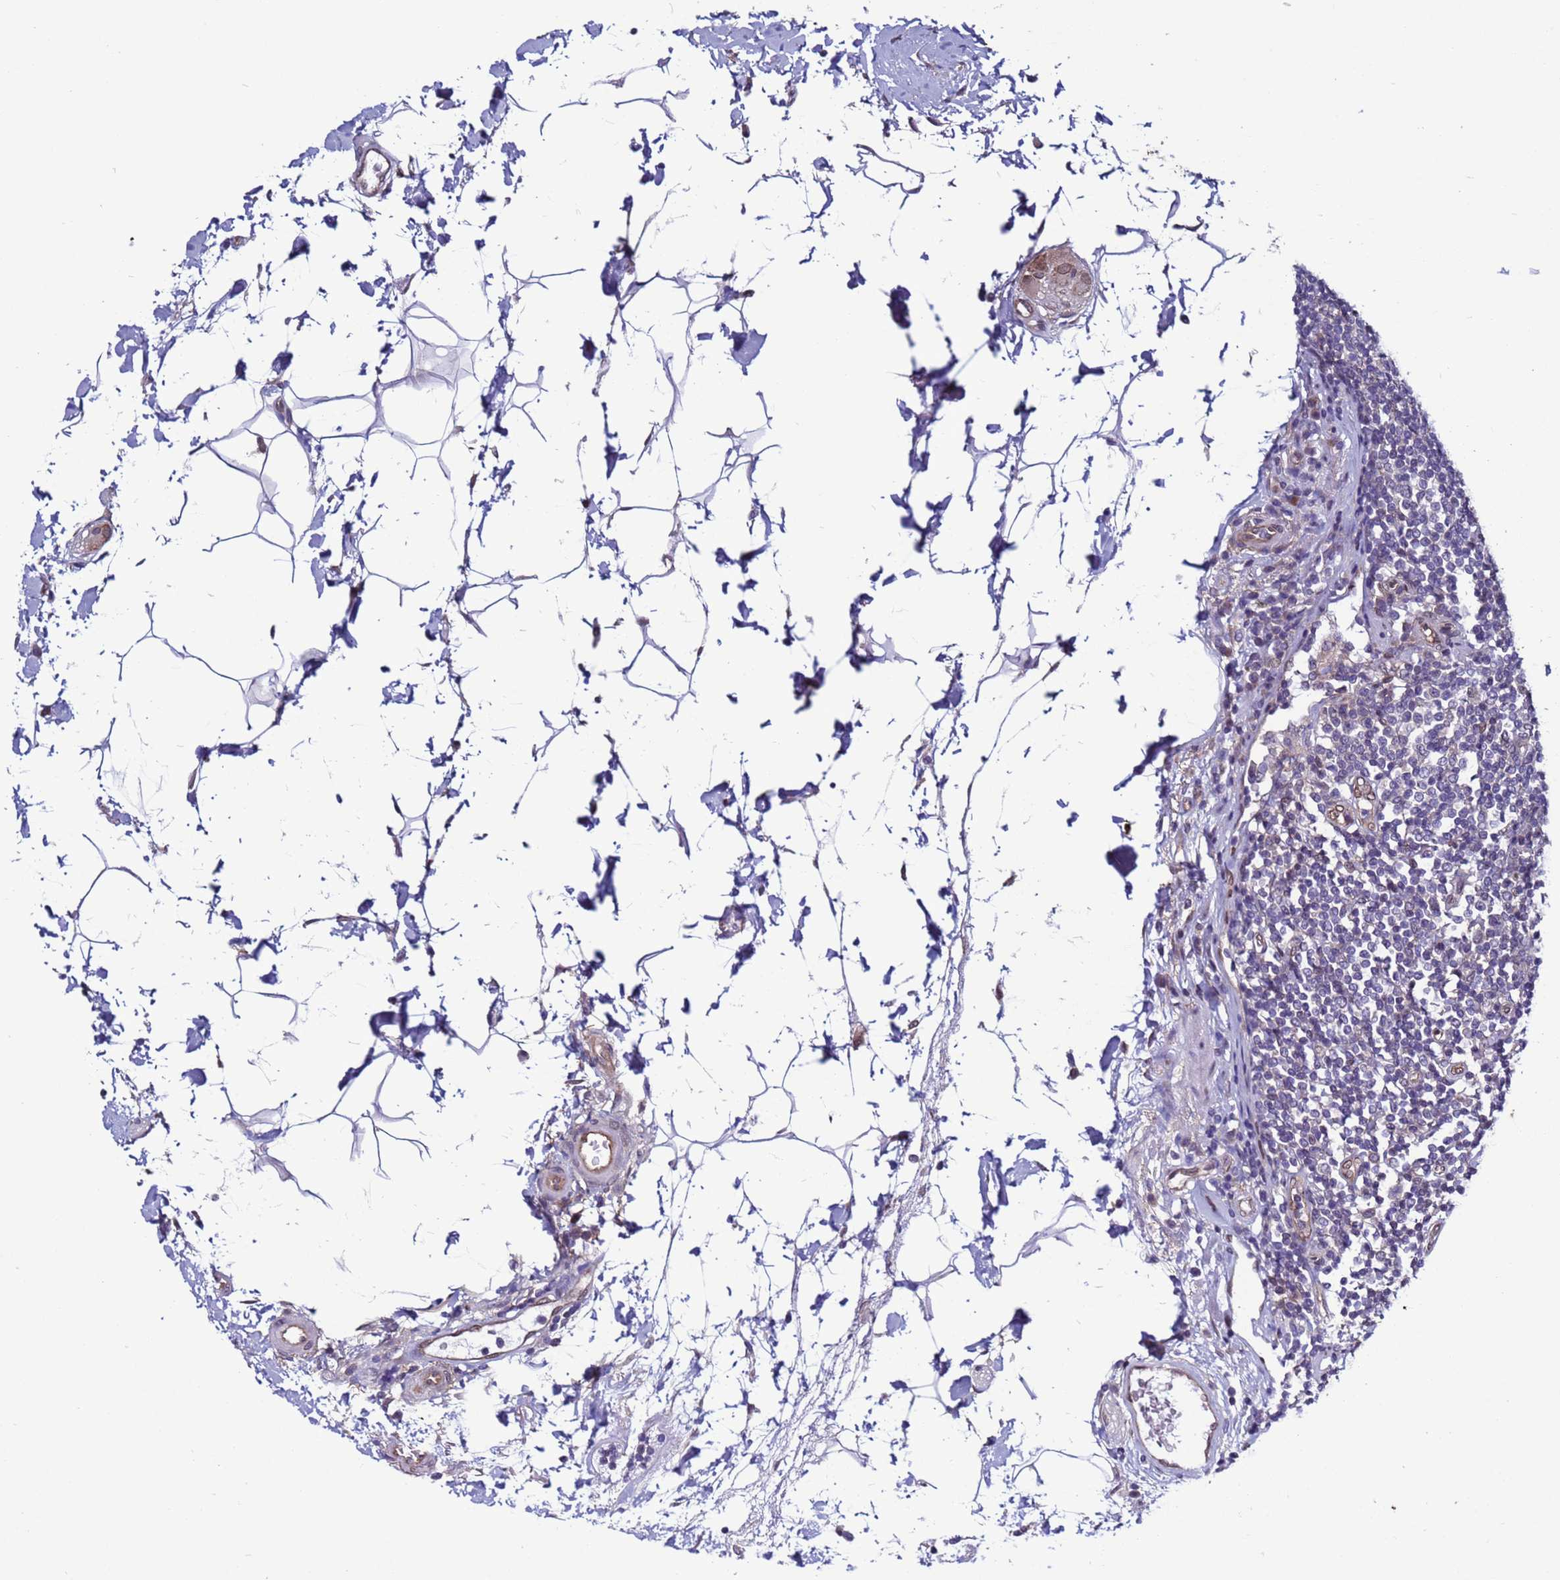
{"staining": {"intensity": "moderate", "quantity": ">75%", "location": "cytoplasmic/membranous"}, "tissue": "colon", "cell_type": "Endothelial cells", "image_type": "normal", "snomed": [{"axis": "morphology", "description": "Normal tissue, NOS"}, {"axis": "topography", "description": "Colon"}], "caption": "Immunohistochemistry photomicrograph of normal colon: colon stained using IHC demonstrates medium levels of moderate protein expression localized specifically in the cytoplasmic/membranous of endothelial cells, appearing as a cytoplasmic/membranous brown color.", "gene": "TRIM37", "patient": {"sex": "female", "age": 79}}